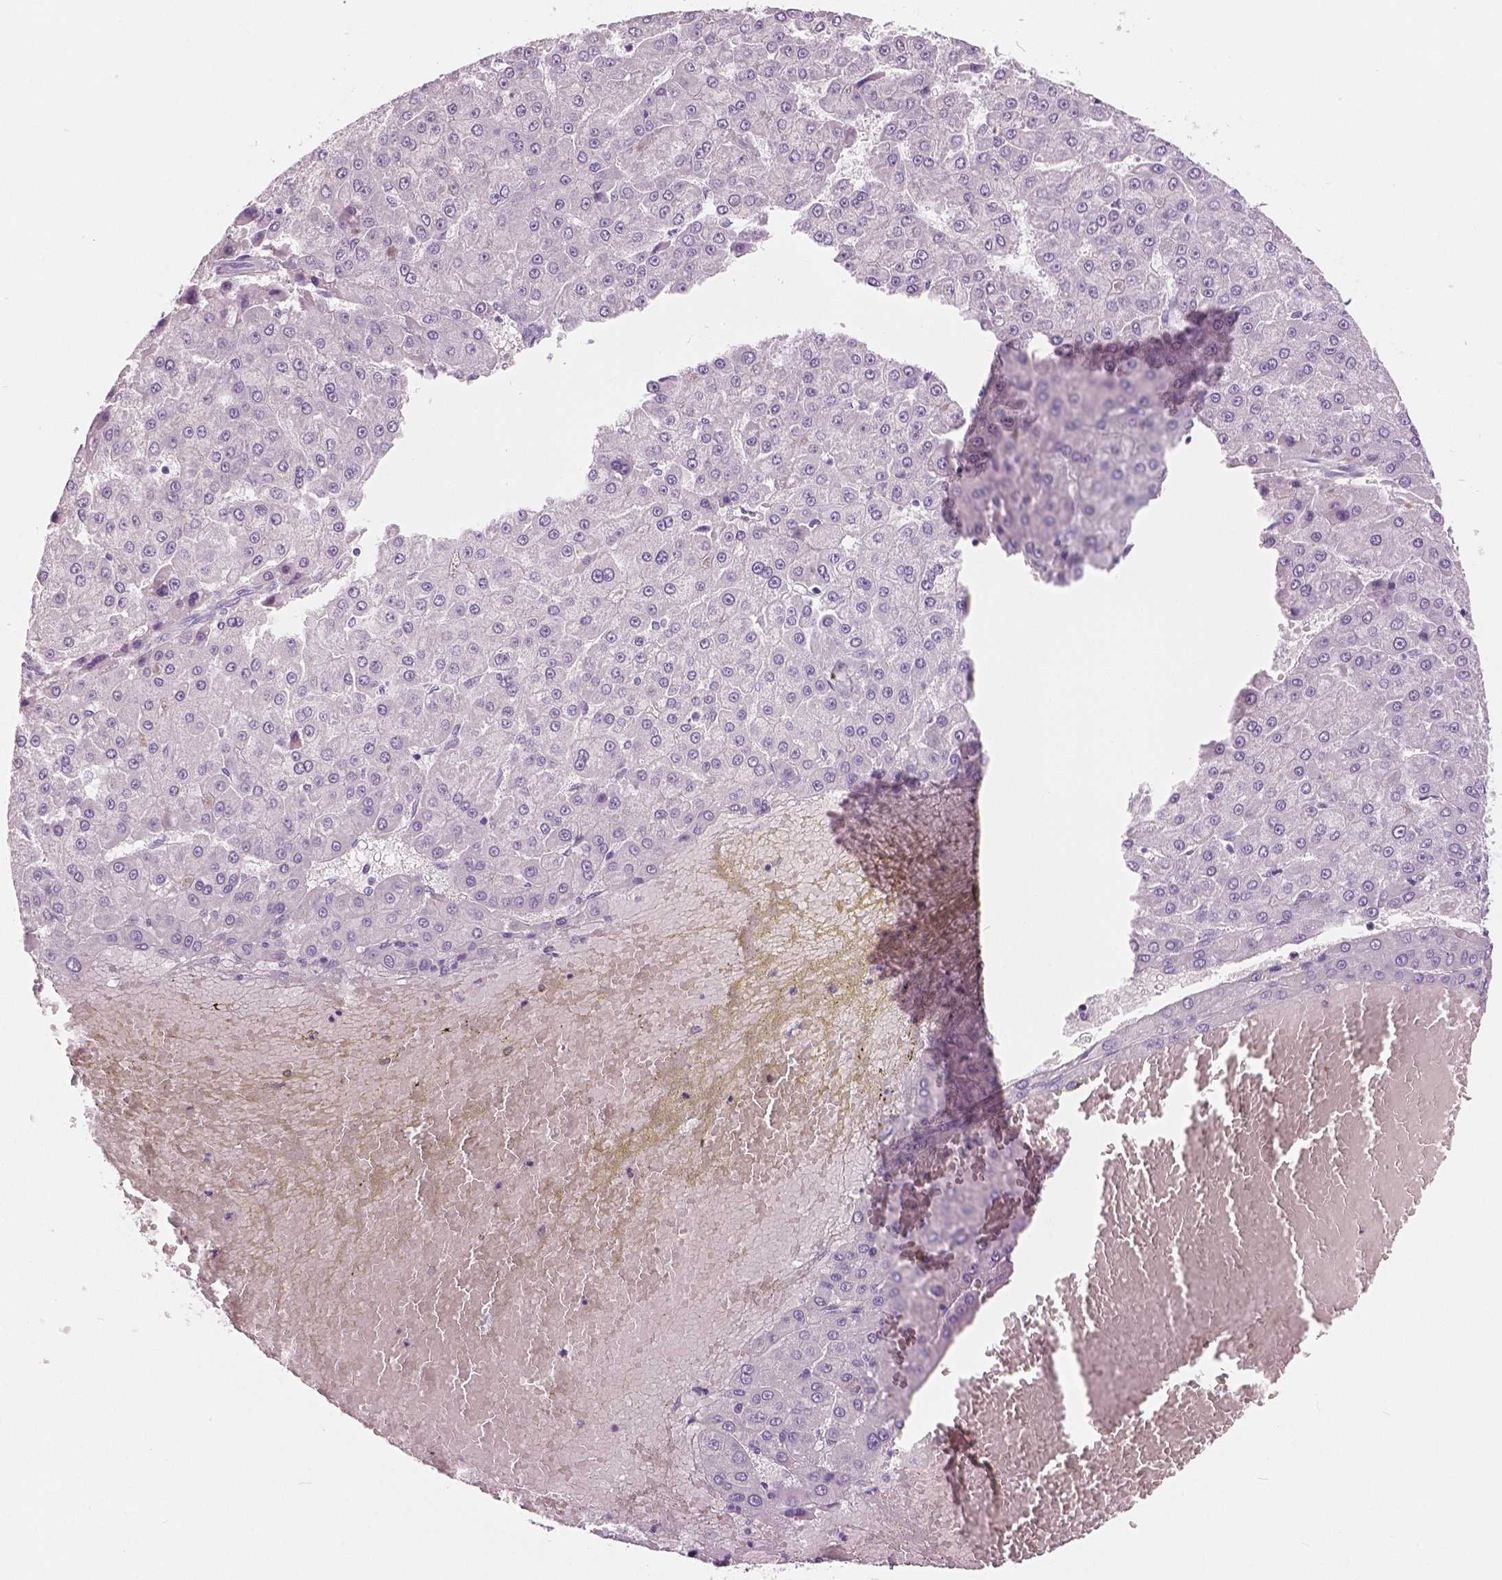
{"staining": {"intensity": "negative", "quantity": "none", "location": "none"}, "tissue": "liver cancer", "cell_type": "Tumor cells", "image_type": "cancer", "snomed": [{"axis": "morphology", "description": "Carcinoma, Hepatocellular, NOS"}, {"axis": "topography", "description": "Liver"}], "caption": "This image is of hepatocellular carcinoma (liver) stained with IHC to label a protein in brown with the nuclei are counter-stained blue. There is no expression in tumor cells.", "gene": "SLC24A1", "patient": {"sex": "male", "age": 78}}